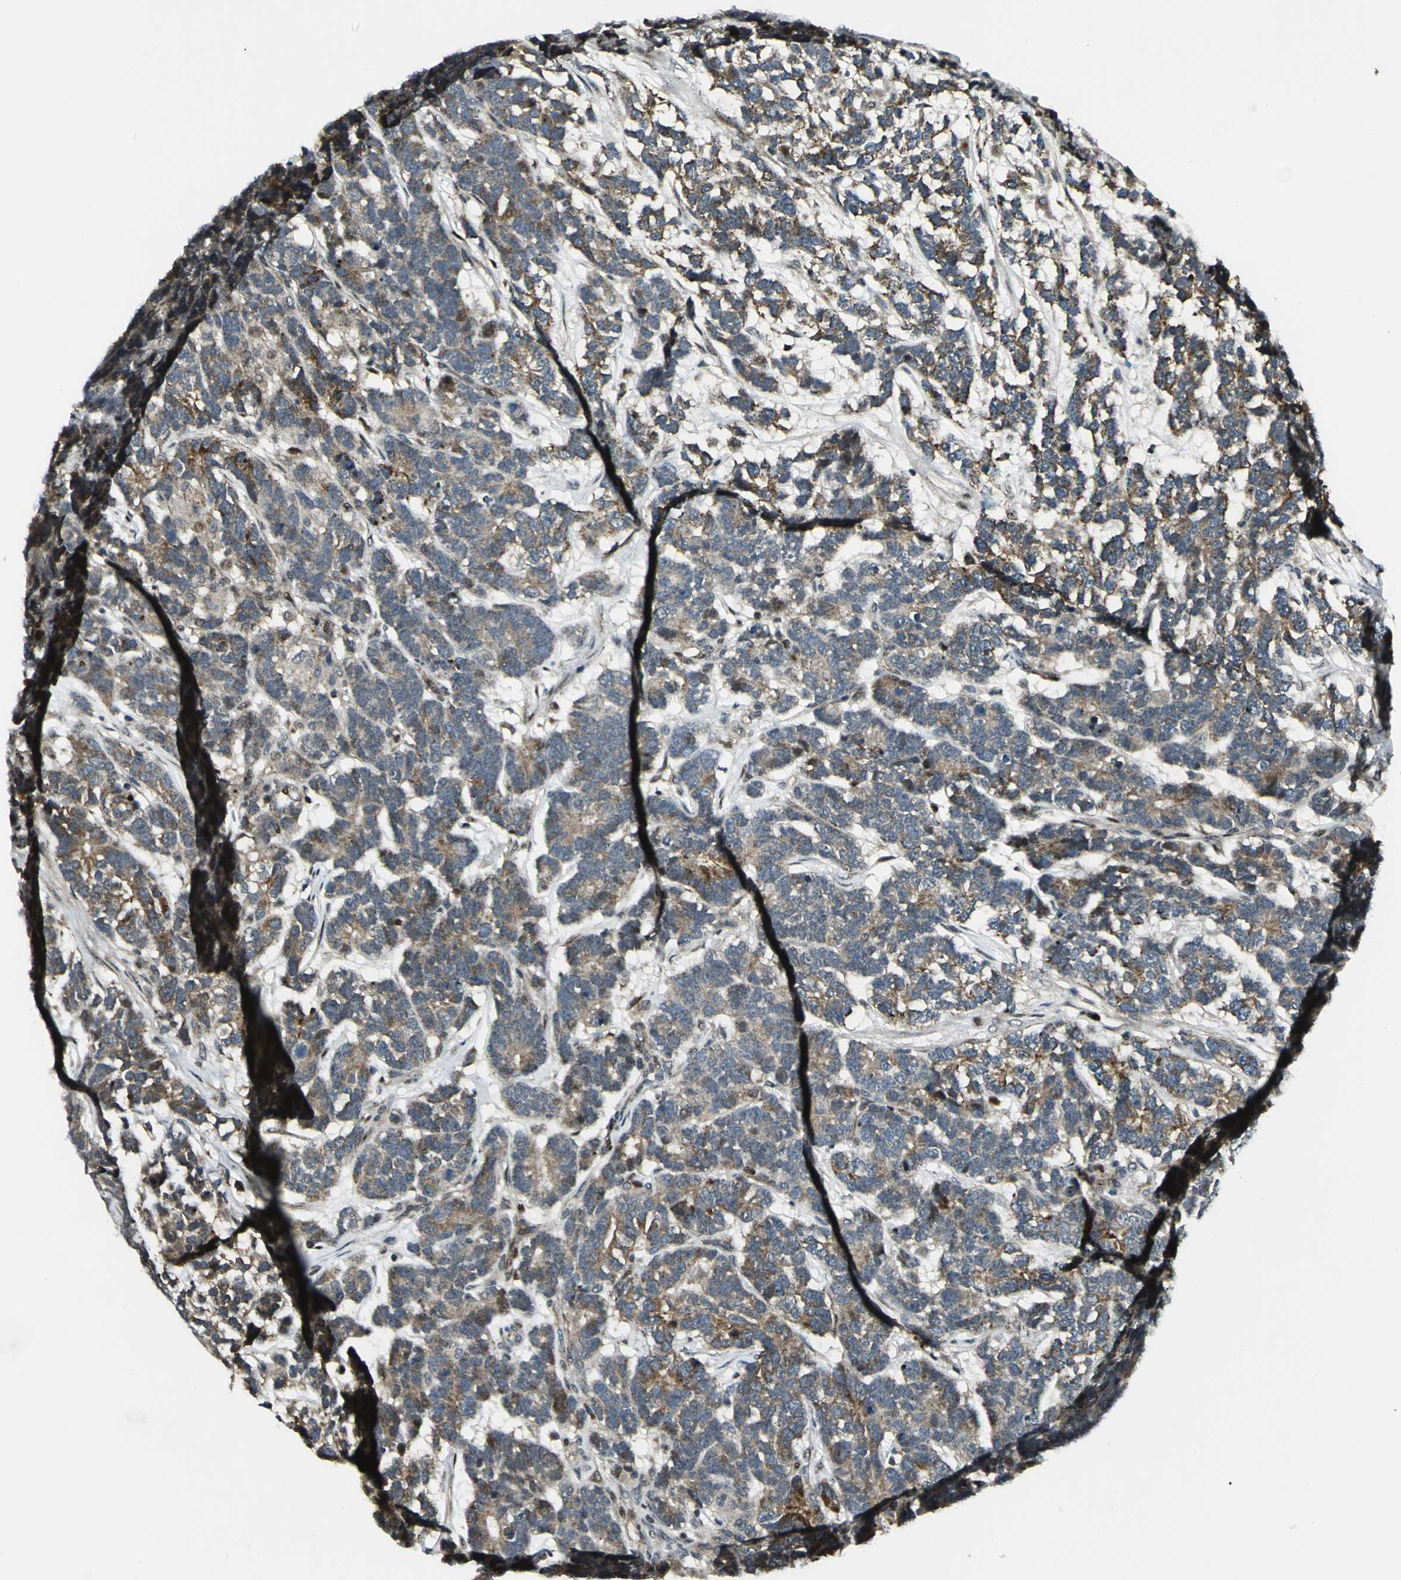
{"staining": {"intensity": "moderate", "quantity": ">75%", "location": "cytoplasmic/membranous"}, "tissue": "testis cancer", "cell_type": "Tumor cells", "image_type": "cancer", "snomed": [{"axis": "morphology", "description": "Carcinoma, Embryonal, NOS"}, {"axis": "topography", "description": "Testis"}], "caption": "Moderate cytoplasmic/membranous protein staining is appreciated in approximately >75% of tumor cells in testis cancer (embryonal carcinoma).", "gene": "ATP6V1A", "patient": {"sex": "male", "age": 26}}